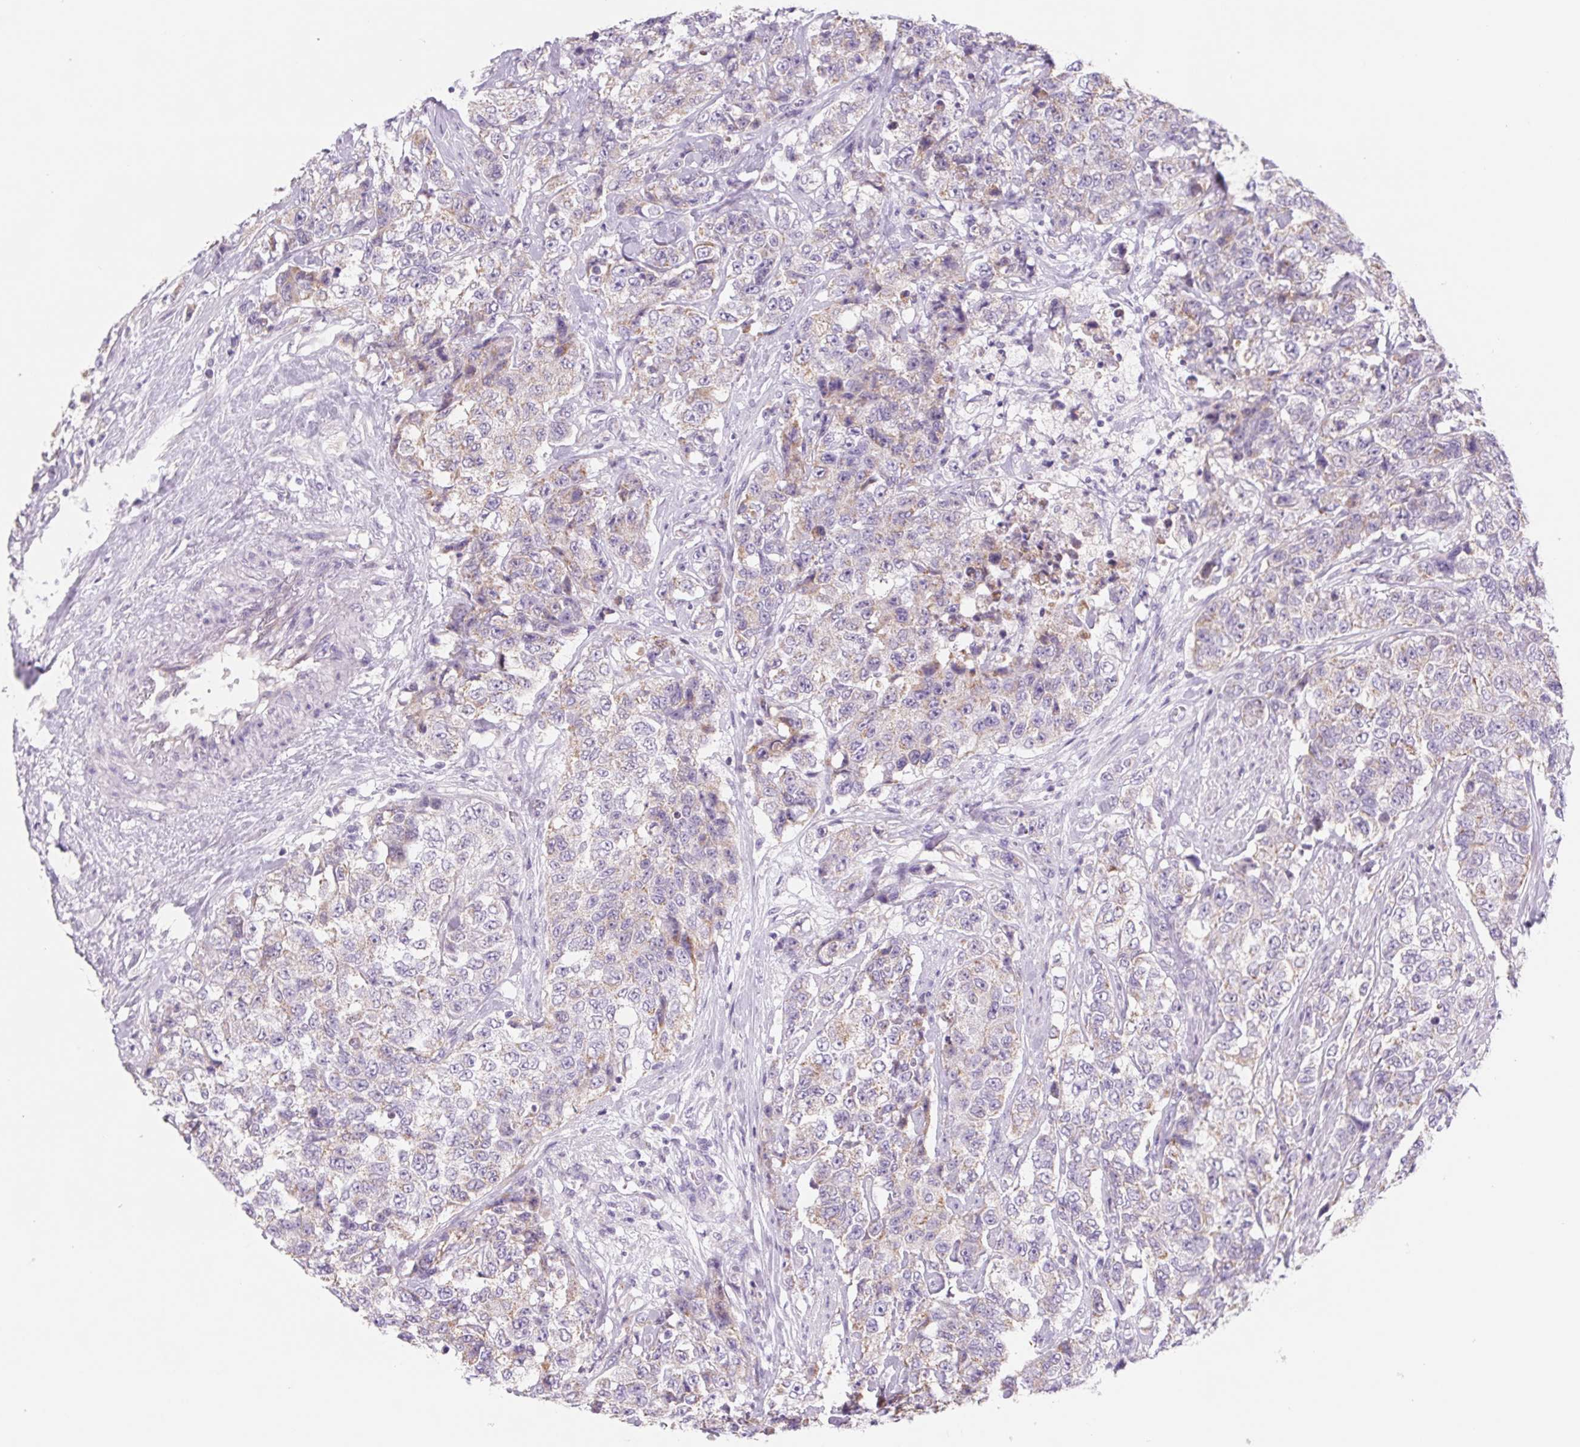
{"staining": {"intensity": "weak", "quantity": "<25%", "location": "cytoplasmic/membranous"}, "tissue": "urothelial cancer", "cell_type": "Tumor cells", "image_type": "cancer", "snomed": [{"axis": "morphology", "description": "Urothelial carcinoma, High grade"}, {"axis": "topography", "description": "Urinary bladder"}], "caption": "Immunohistochemical staining of high-grade urothelial carcinoma displays no significant staining in tumor cells. (Immunohistochemistry (ihc), brightfield microscopy, high magnification).", "gene": "DPPA5", "patient": {"sex": "female", "age": 78}}